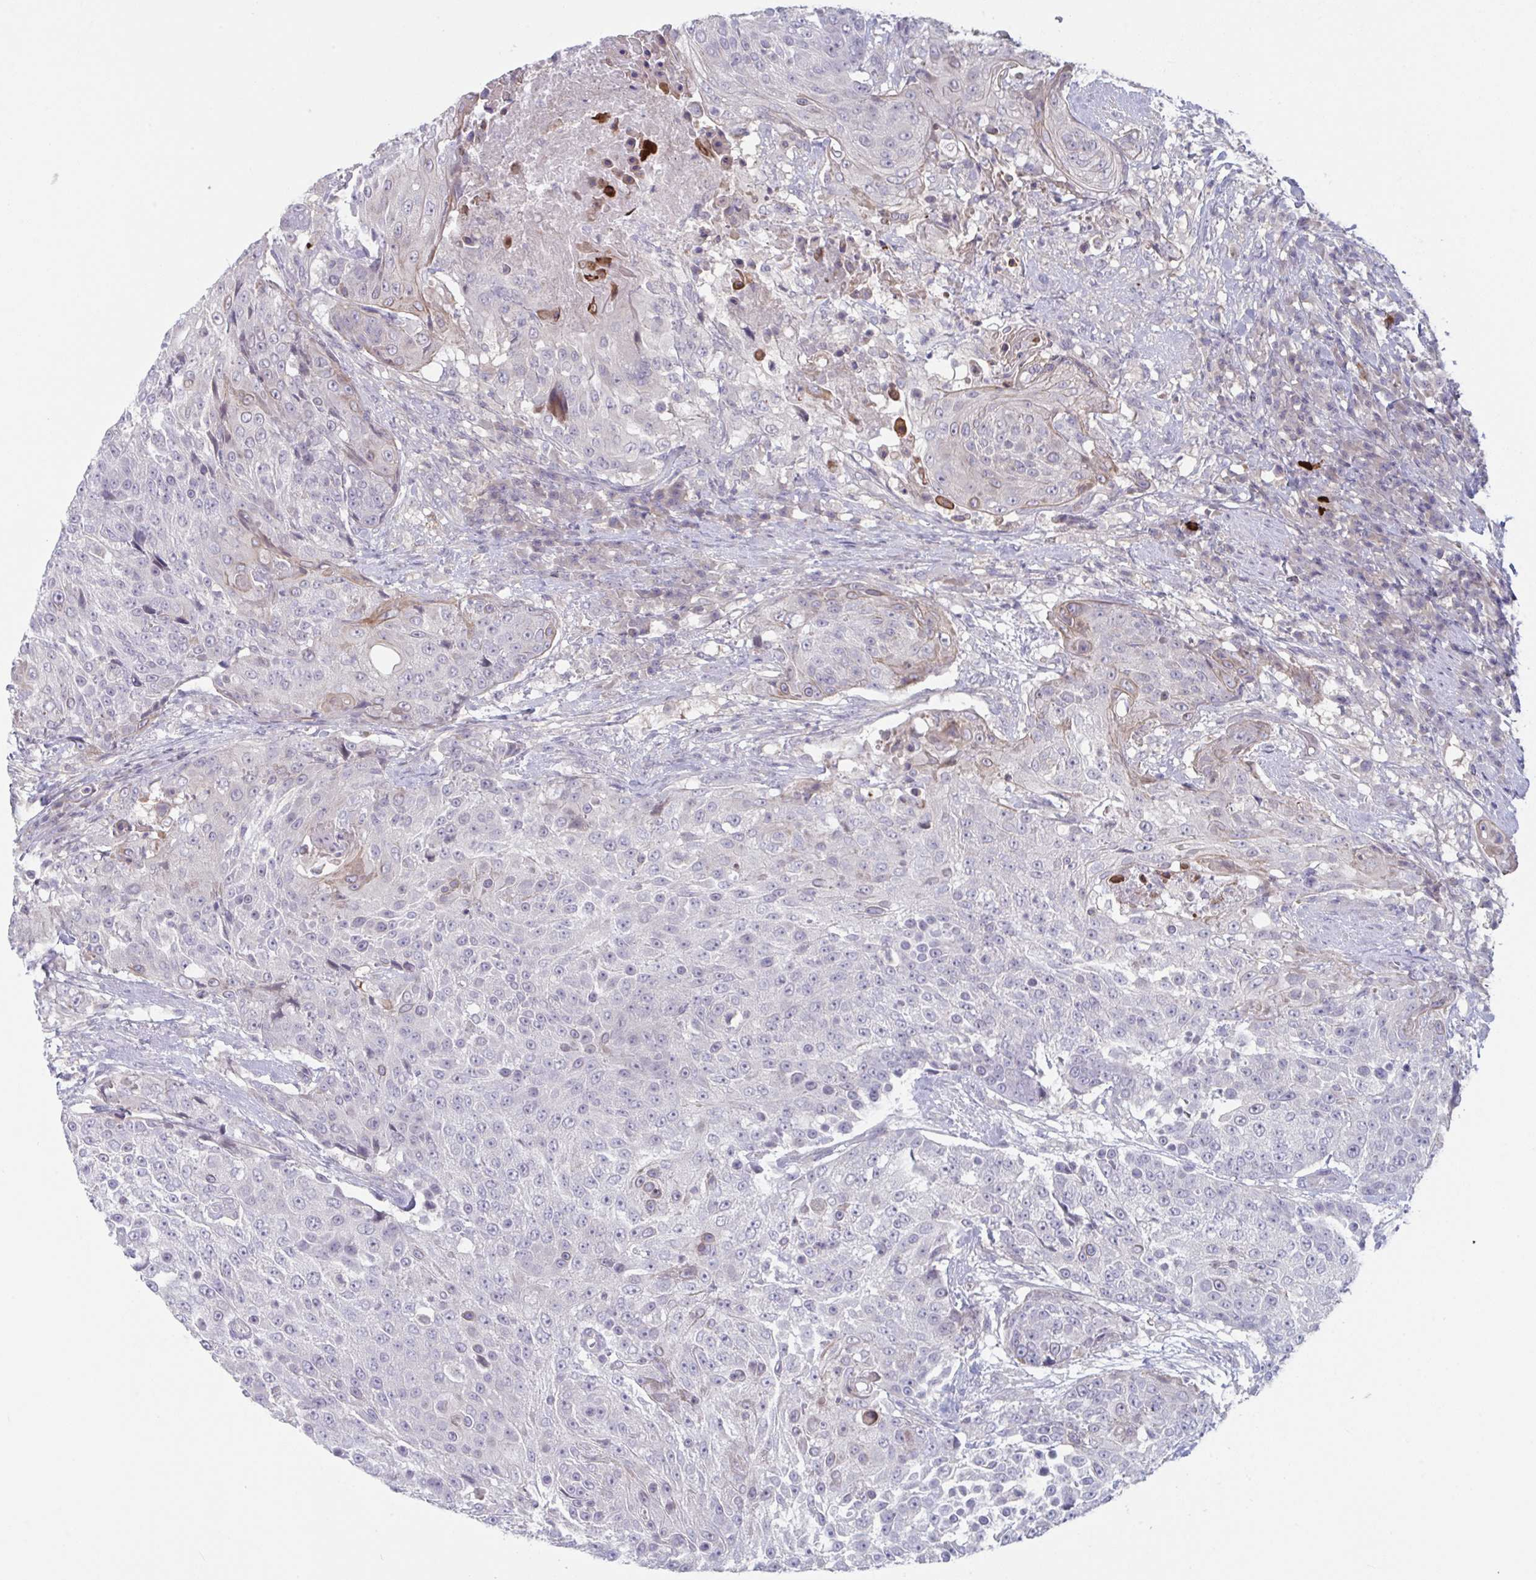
{"staining": {"intensity": "weak", "quantity": "<25%", "location": "cytoplasmic/membranous"}, "tissue": "urothelial cancer", "cell_type": "Tumor cells", "image_type": "cancer", "snomed": [{"axis": "morphology", "description": "Urothelial carcinoma, High grade"}, {"axis": "topography", "description": "Urinary bladder"}], "caption": "Immunohistochemistry photomicrograph of neoplastic tissue: urothelial cancer stained with DAB (3,3'-diaminobenzidine) shows no significant protein positivity in tumor cells.", "gene": "STK26", "patient": {"sex": "female", "age": 63}}